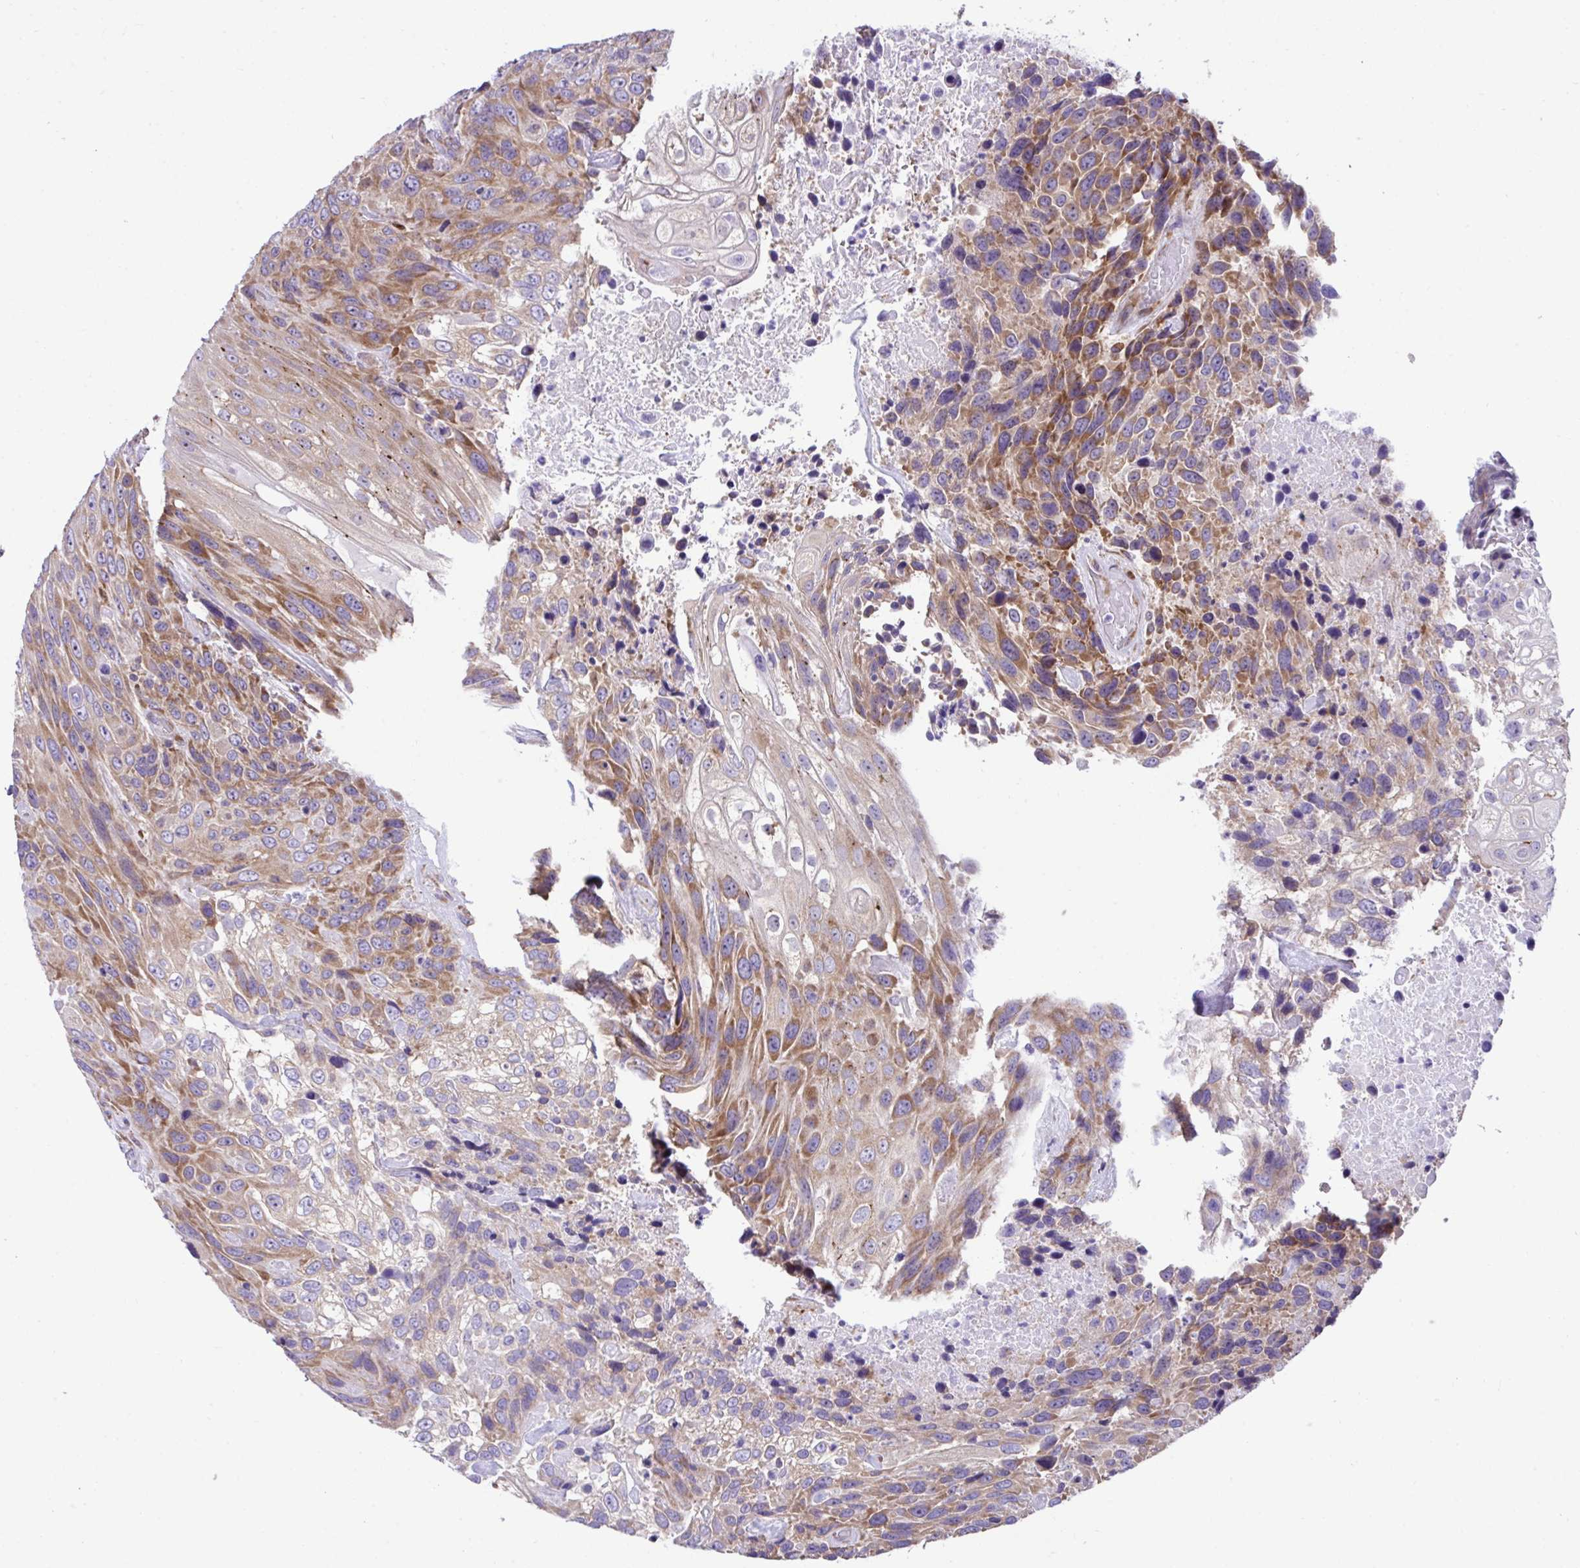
{"staining": {"intensity": "moderate", "quantity": "25%-75%", "location": "cytoplasmic/membranous"}, "tissue": "urothelial cancer", "cell_type": "Tumor cells", "image_type": "cancer", "snomed": [{"axis": "morphology", "description": "Urothelial carcinoma, High grade"}, {"axis": "topography", "description": "Urinary bladder"}], "caption": "Immunohistochemical staining of human urothelial cancer exhibits medium levels of moderate cytoplasmic/membranous protein staining in approximately 25%-75% of tumor cells.", "gene": "RPL7", "patient": {"sex": "female", "age": 70}}